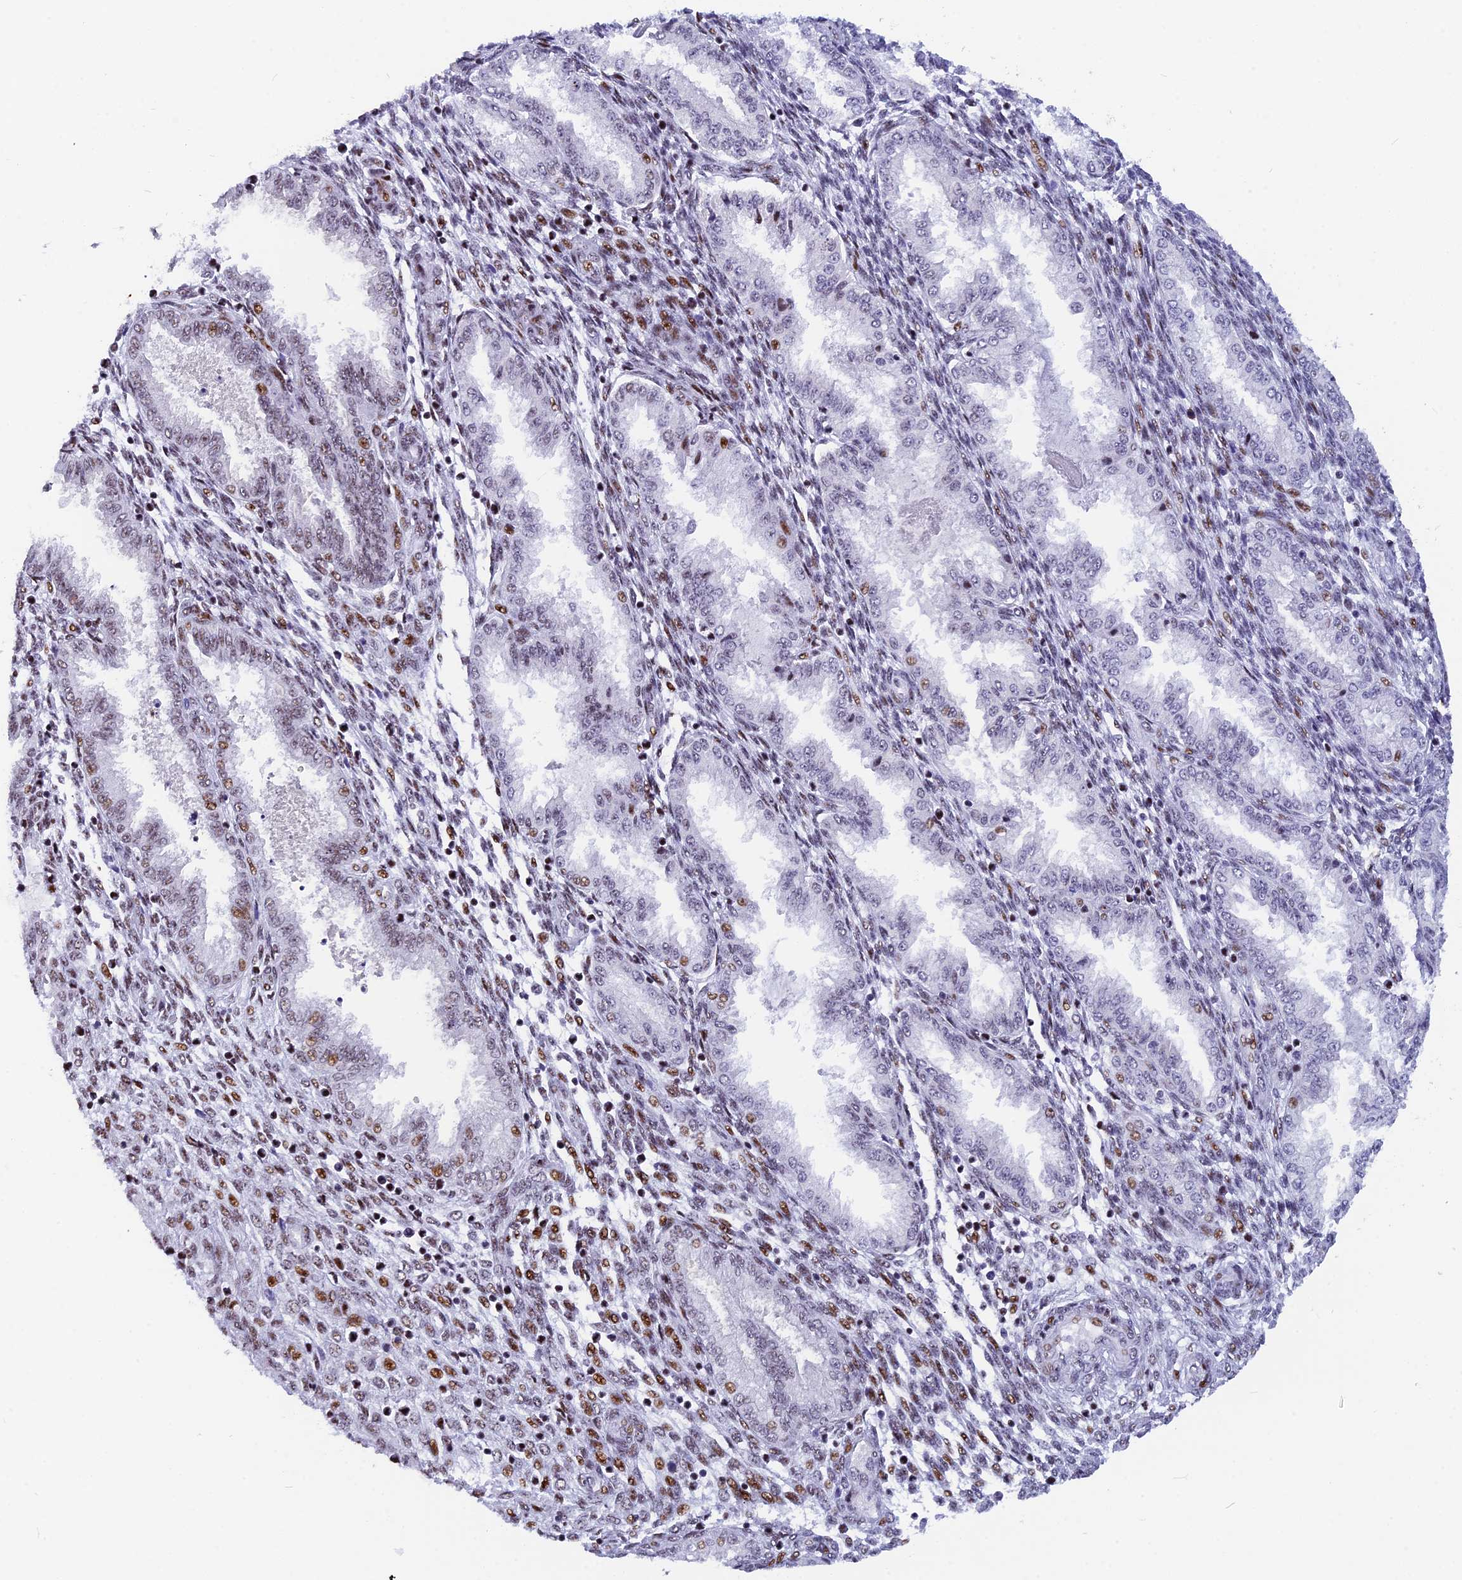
{"staining": {"intensity": "moderate", "quantity": "25%-75%", "location": "nuclear"}, "tissue": "endometrium", "cell_type": "Cells in endometrial stroma", "image_type": "normal", "snomed": [{"axis": "morphology", "description": "Normal tissue, NOS"}, {"axis": "topography", "description": "Endometrium"}], "caption": "Immunohistochemistry (IHC) (DAB) staining of normal endometrium exhibits moderate nuclear protein positivity in about 25%-75% of cells in endometrial stroma.", "gene": "NSA2", "patient": {"sex": "female", "age": 33}}